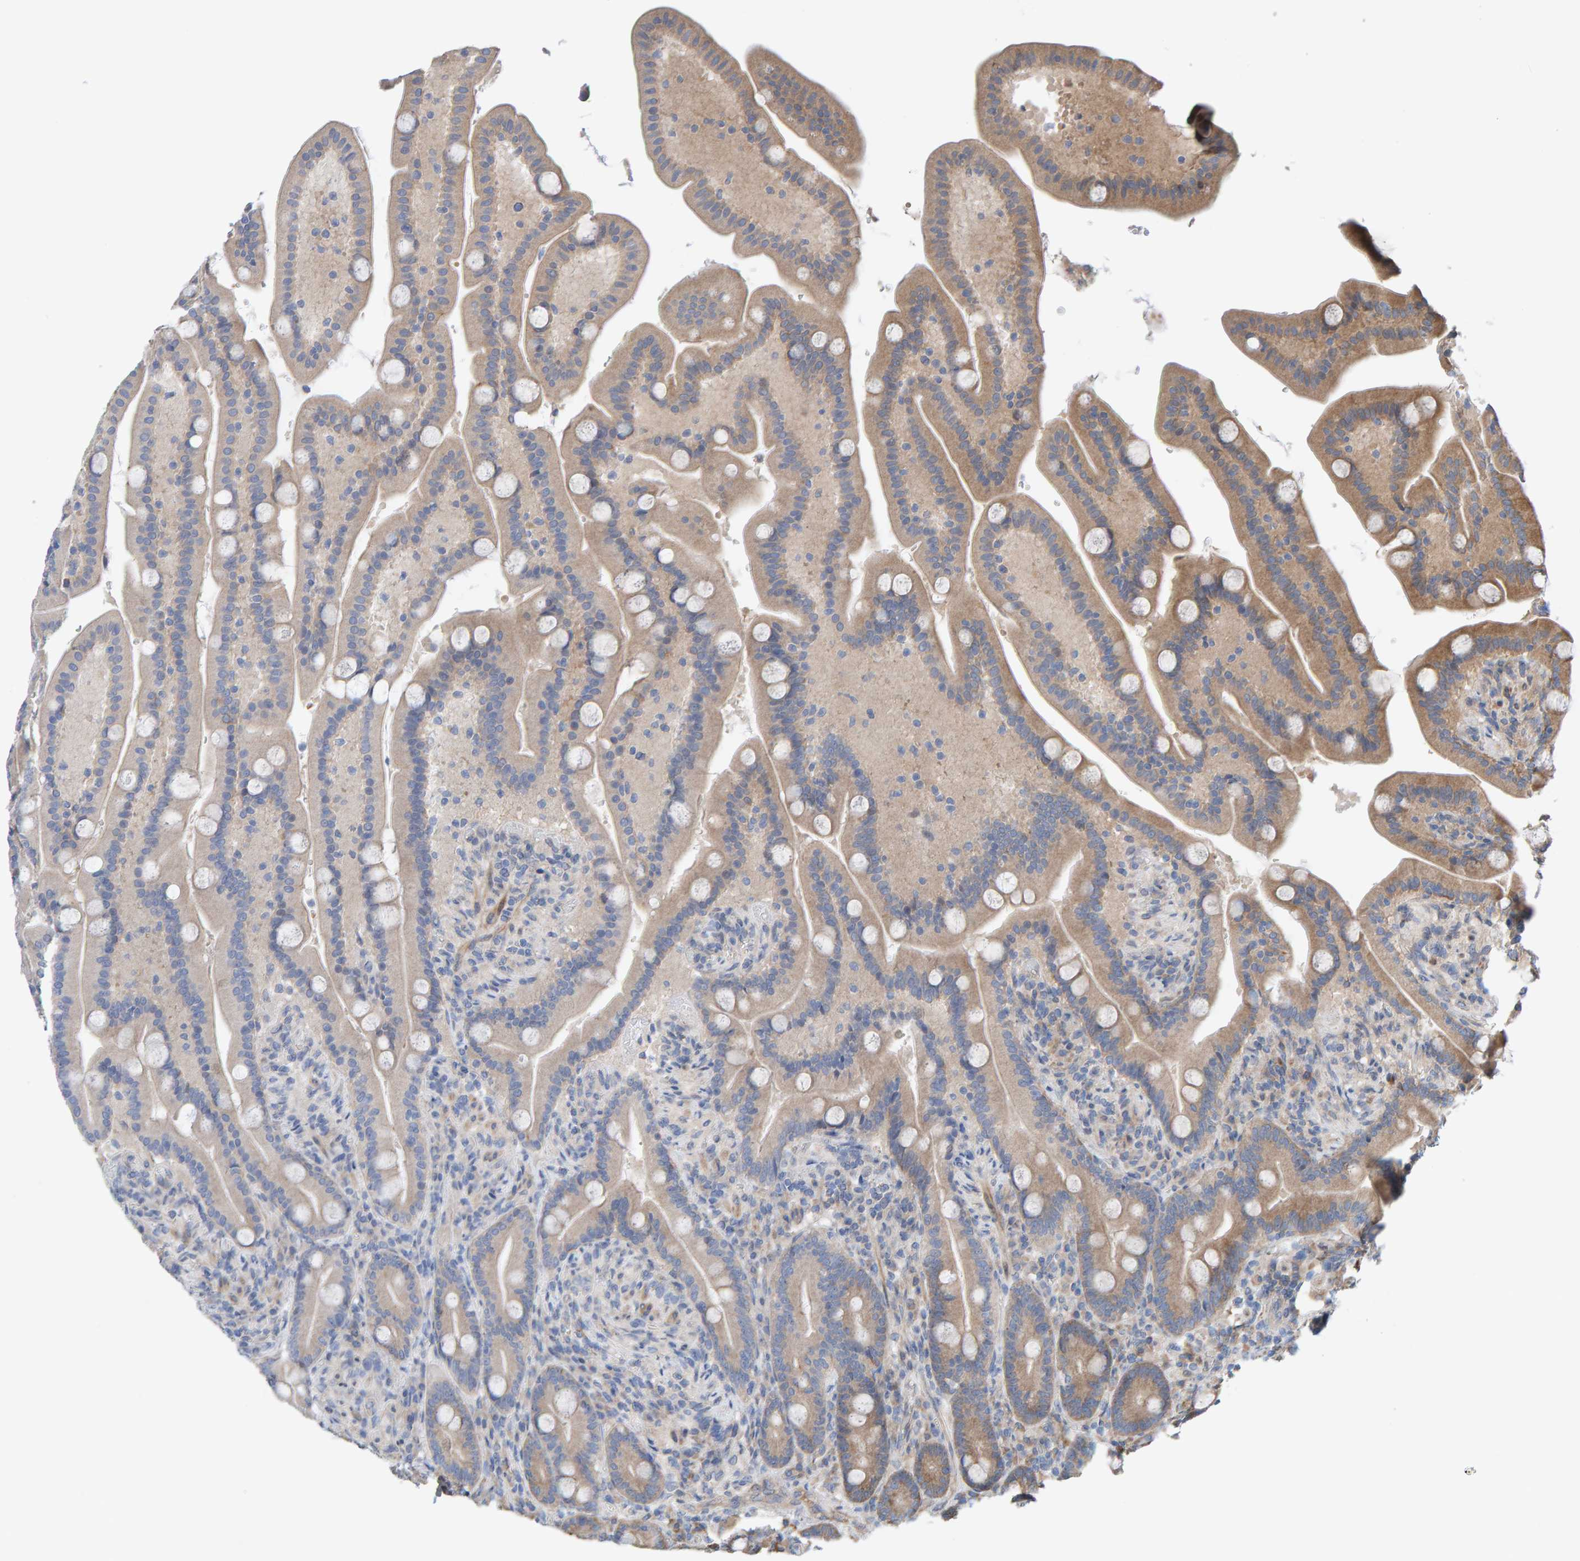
{"staining": {"intensity": "moderate", "quantity": ">75%", "location": "cytoplasmic/membranous"}, "tissue": "duodenum", "cell_type": "Glandular cells", "image_type": "normal", "snomed": [{"axis": "morphology", "description": "Normal tissue, NOS"}, {"axis": "topography", "description": "Duodenum"}], "caption": "Immunohistochemical staining of unremarkable human duodenum demonstrates moderate cytoplasmic/membranous protein expression in approximately >75% of glandular cells.", "gene": "LRSAM1", "patient": {"sex": "male", "age": 54}}